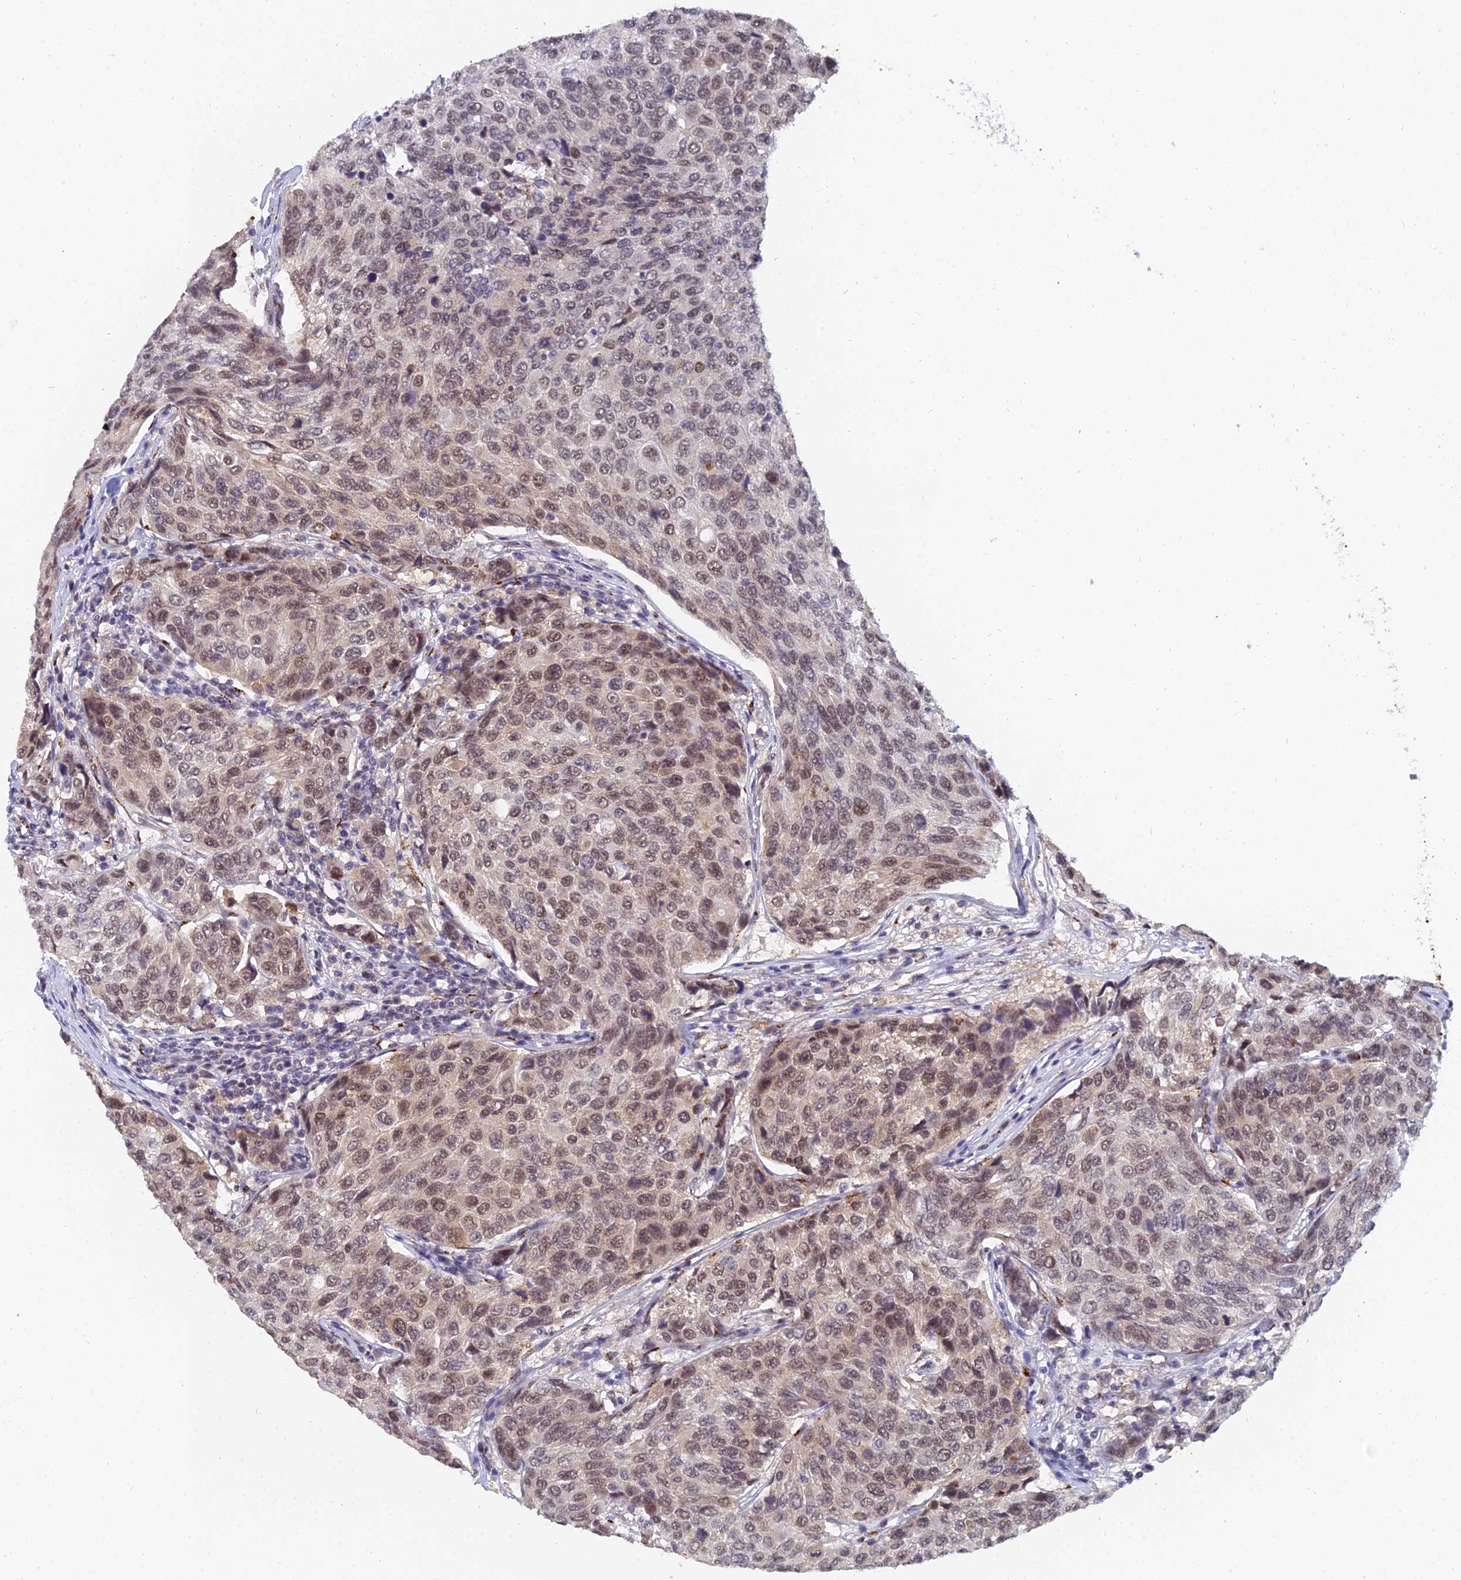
{"staining": {"intensity": "moderate", "quantity": ">75%", "location": "nuclear"}, "tissue": "breast cancer", "cell_type": "Tumor cells", "image_type": "cancer", "snomed": [{"axis": "morphology", "description": "Duct carcinoma"}, {"axis": "topography", "description": "Breast"}], "caption": "High-magnification brightfield microscopy of breast cancer stained with DAB (brown) and counterstained with hematoxylin (blue). tumor cells exhibit moderate nuclear expression is present in approximately>75% of cells.", "gene": "THOC3", "patient": {"sex": "female", "age": 55}}